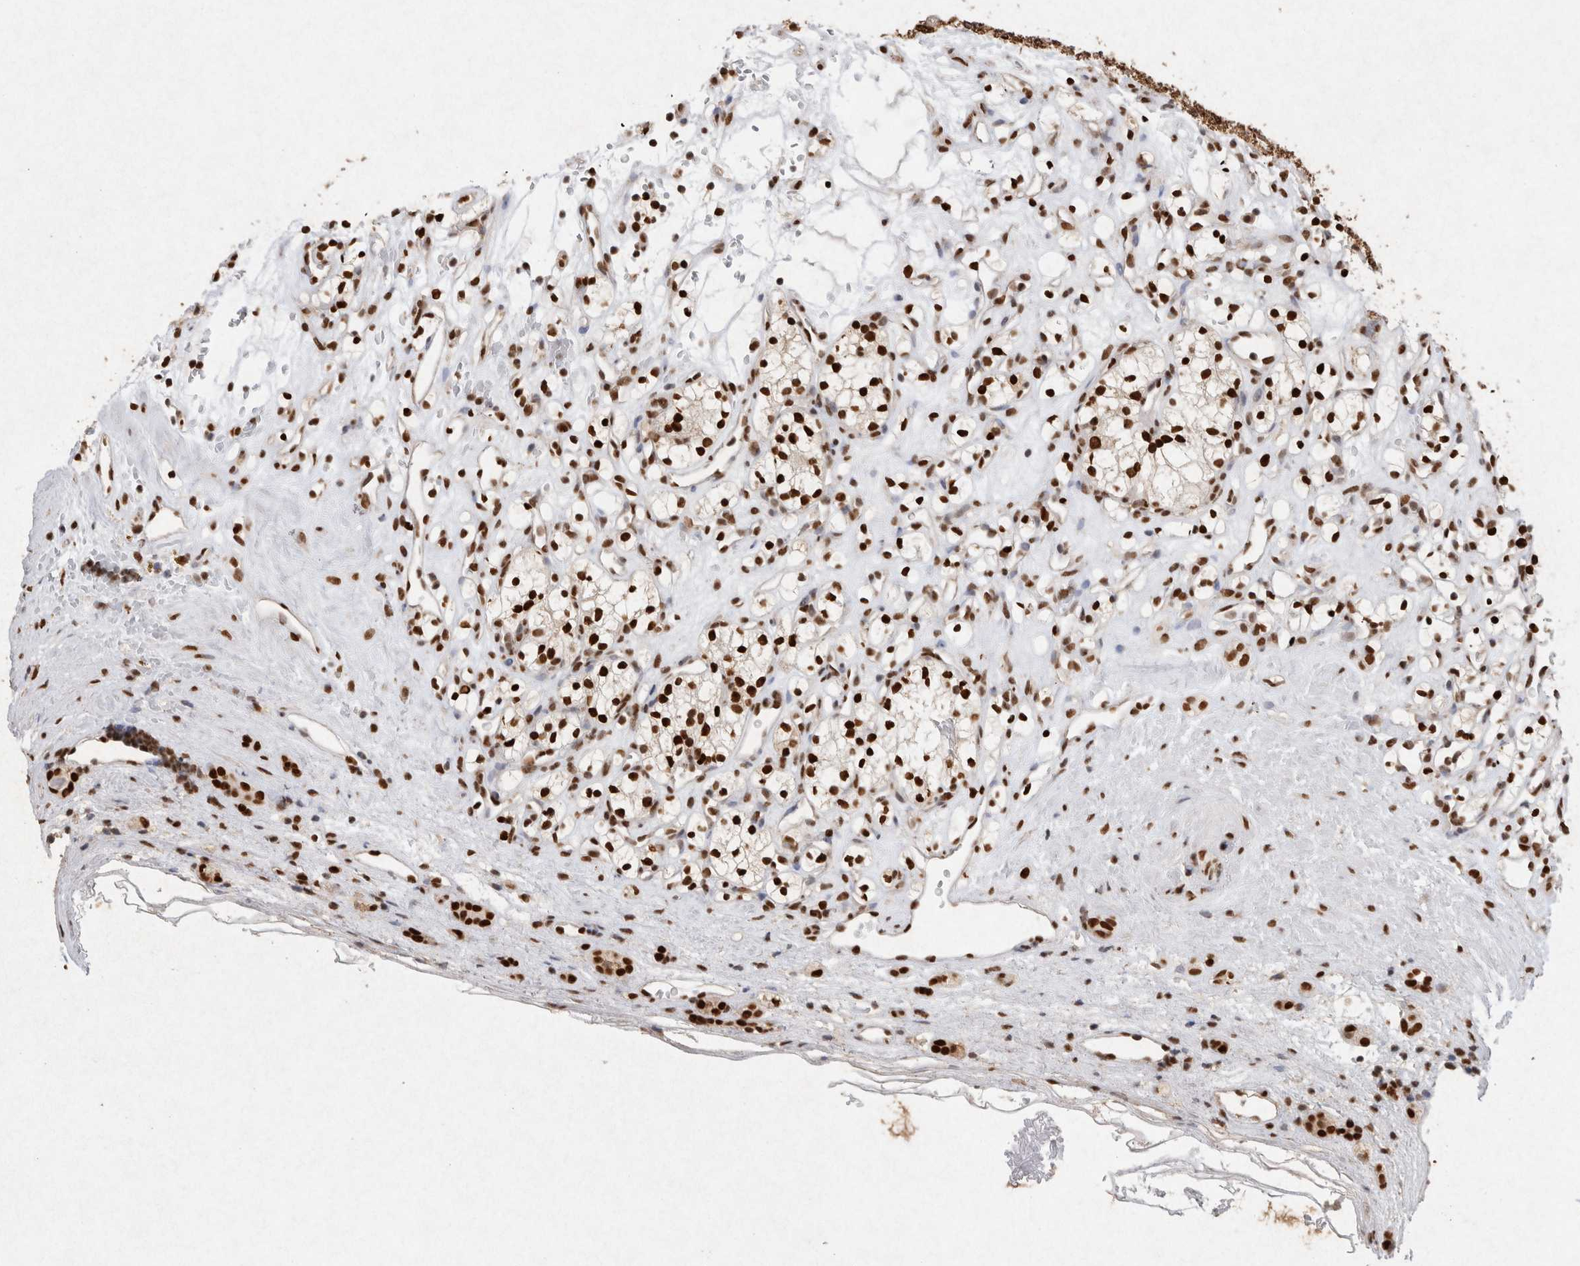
{"staining": {"intensity": "strong", "quantity": ">75%", "location": "nuclear"}, "tissue": "renal cancer", "cell_type": "Tumor cells", "image_type": "cancer", "snomed": [{"axis": "morphology", "description": "Adenocarcinoma, NOS"}, {"axis": "topography", "description": "Kidney"}], "caption": "Immunohistochemistry photomicrograph of human renal cancer (adenocarcinoma) stained for a protein (brown), which reveals high levels of strong nuclear positivity in about >75% of tumor cells.", "gene": "HDGF", "patient": {"sex": "female", "age": 60}}